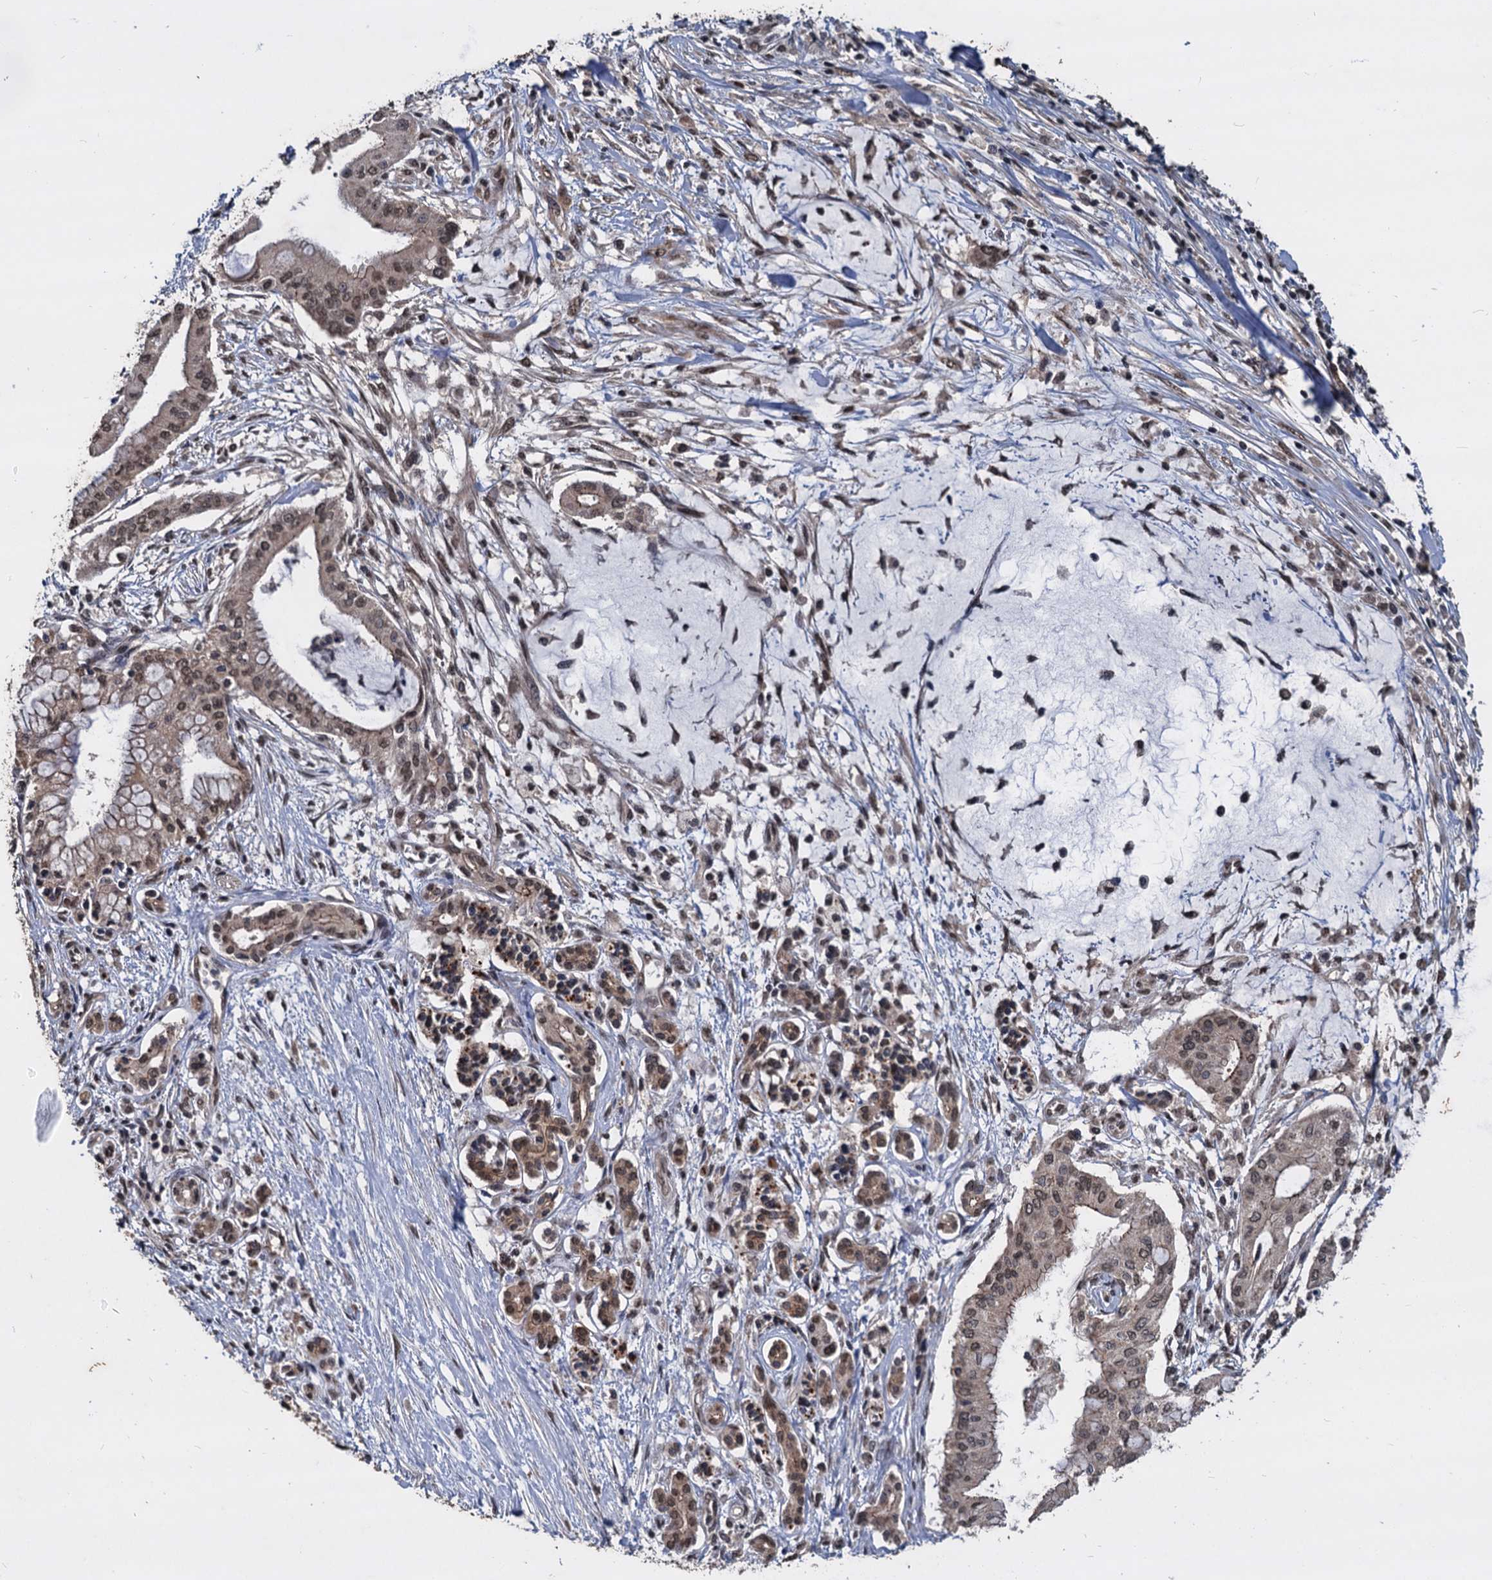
{"staining": {"intensity": "weak", "quantity": "25%-75%", "location": "cytoplasmic/membranous"}, "tissue": "pancreatic cancer", "cell_type": "Tumor cells", "image_type": "cancer", "snomed": [{"axis": "morphology", "description": "Adenocarcinoma, NOS"}, {"axis": "topography", "description": "Pancreas"}], "caption": "Brown immunohistochemical staining in human pancreatic adenocarcinoma displays weak cytoplasmic/membranous positivity in about 25%-75% of tumor cells. (brown staining indicates protein expression, while blue staining denotes nuclei).", "gene": "FAM216B", "patient": {"sex": "male", "age": 46}}